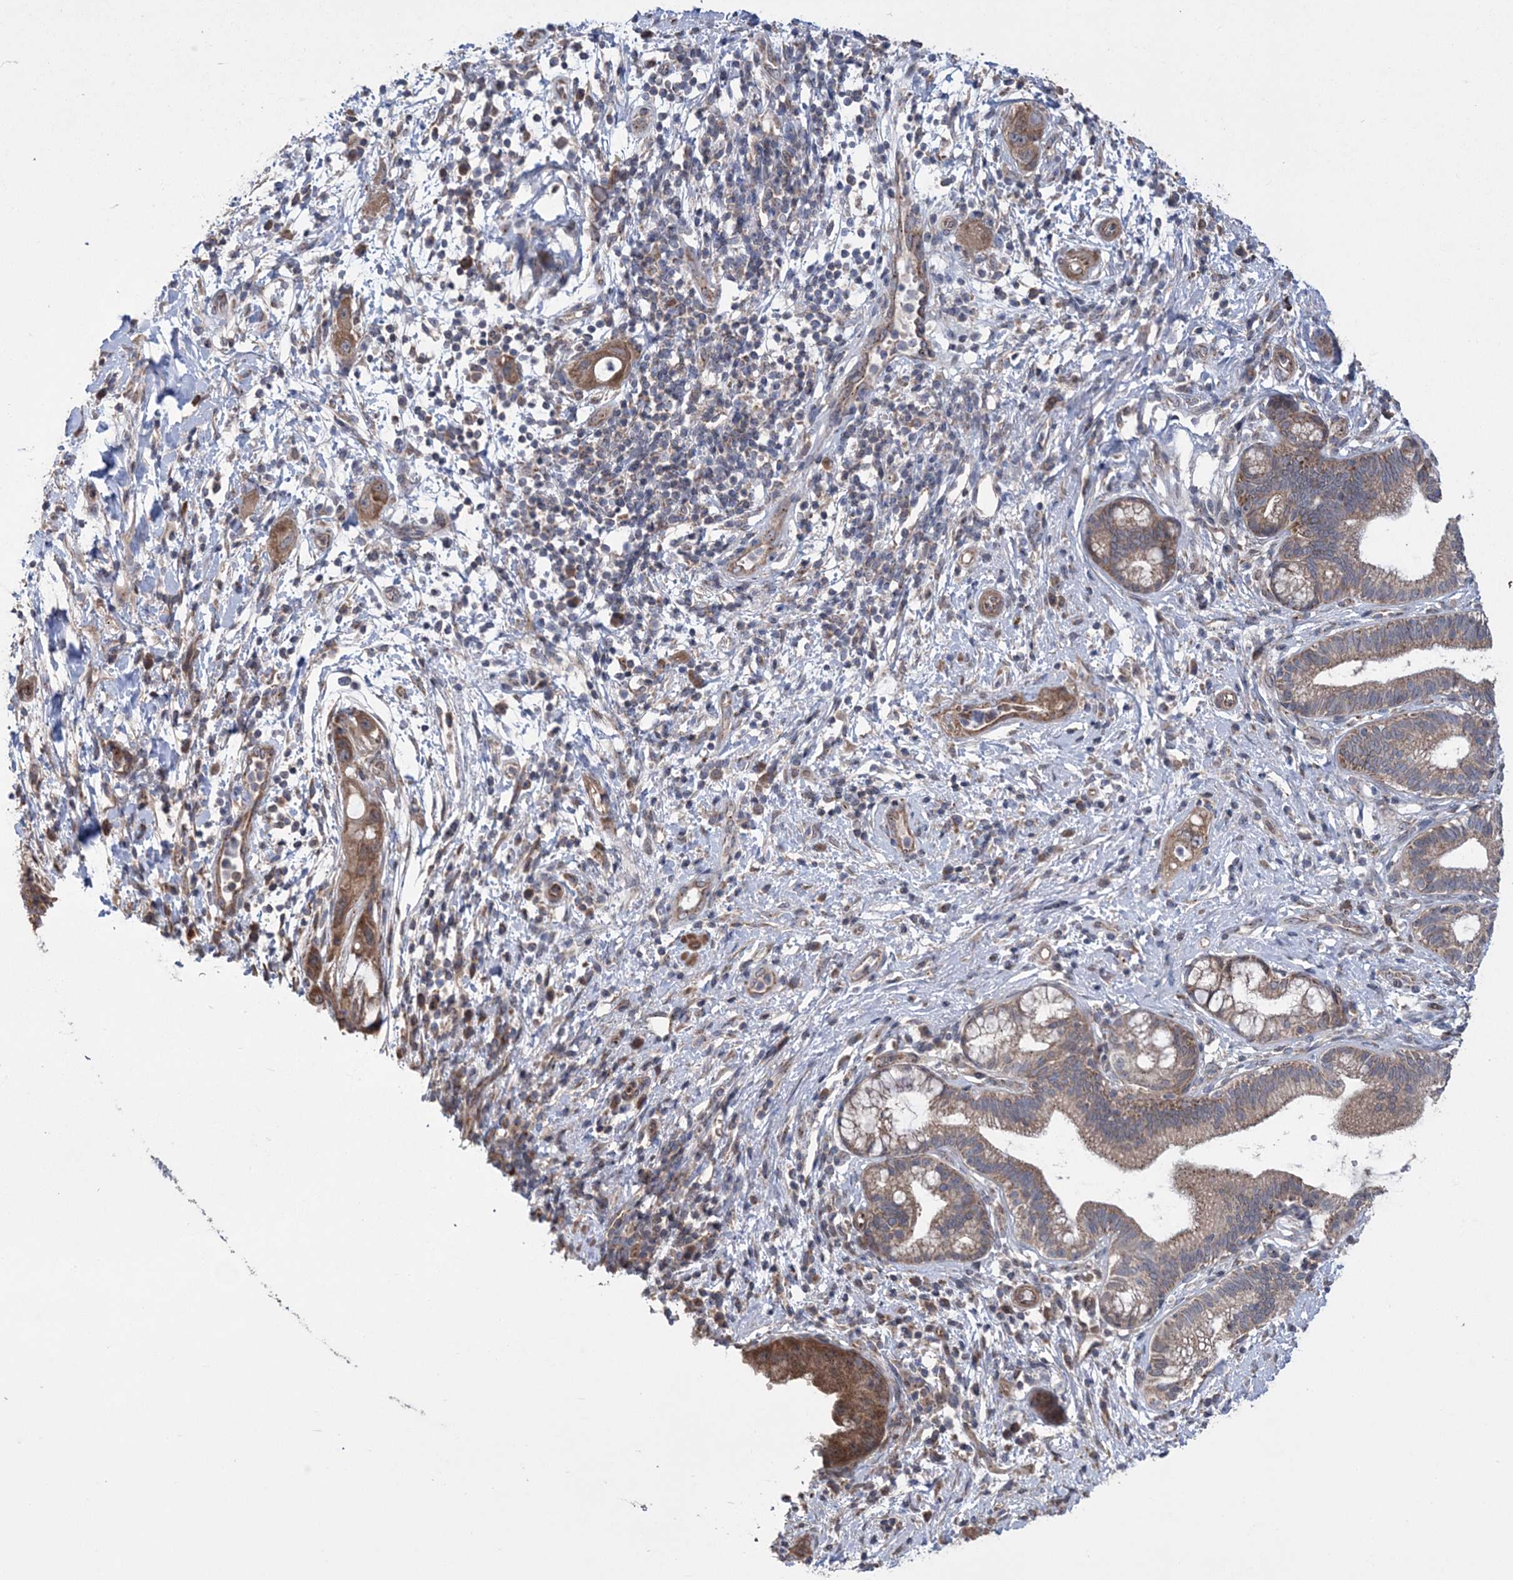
{"staining": {"intensity": "moderate", "quantity": ">75%", "location": "cytoplasmic/membranous"}, "tissue": "pancreatic cancer", "cell_type": "Tumor cells", "image_type": "cancer", "snomed": [{"axis": "morphology", "description": "Adenocarcinoma, NOS"}, {"axis": "topography", "description": "Pancreas"}], "caption": "A micrograph showing moderate cytoplasmic/membranous staining in about >75% of tumor cells in pancreatic cancer (adenocarcinoma), as visualized by brown immunohistochemical staining.", "gene": "MTRF1L", "patient": {"sex": "female", "age": 73}}